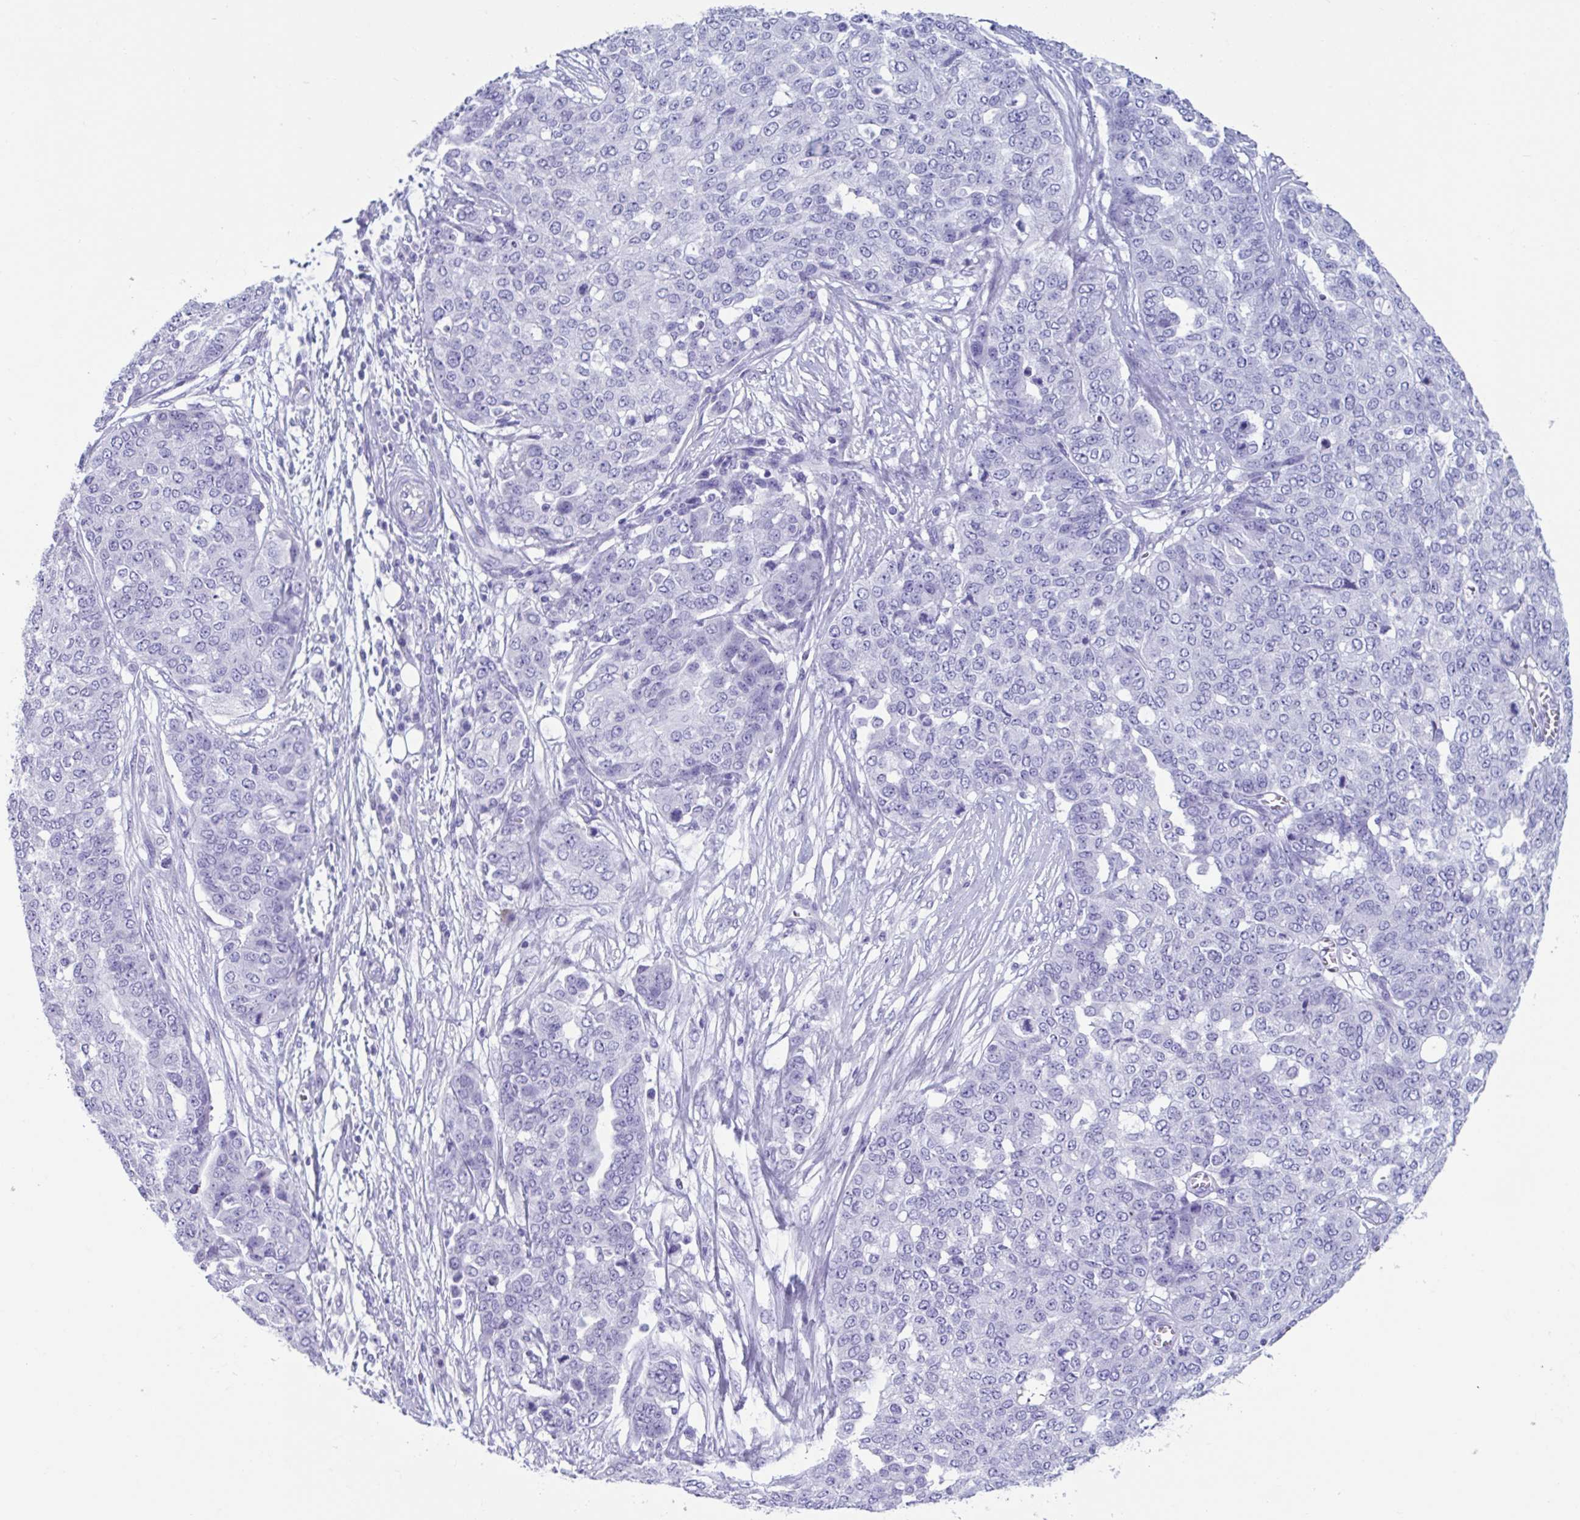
{"staining": {"intensity": "negative", "quantity": "none", "location": "none"}, "tissue": "ovarian cancer", "cell_type": "Tumor cells", "image_type": "cancer", "snomed": [{"axis": "morphology", "description": "Cystadenocarcinoma, serous, NOS"}, {"axis": "topography", "description": "Soft tissue"}, {"axis": "topography", "description": "Ovary"}], "caption": "The image reveals no significant expression in tumor cells of serous cystadenocarcinoma (ovarian).", "gene": "USP35", "patient": {"sex": "female", "age": 57}}